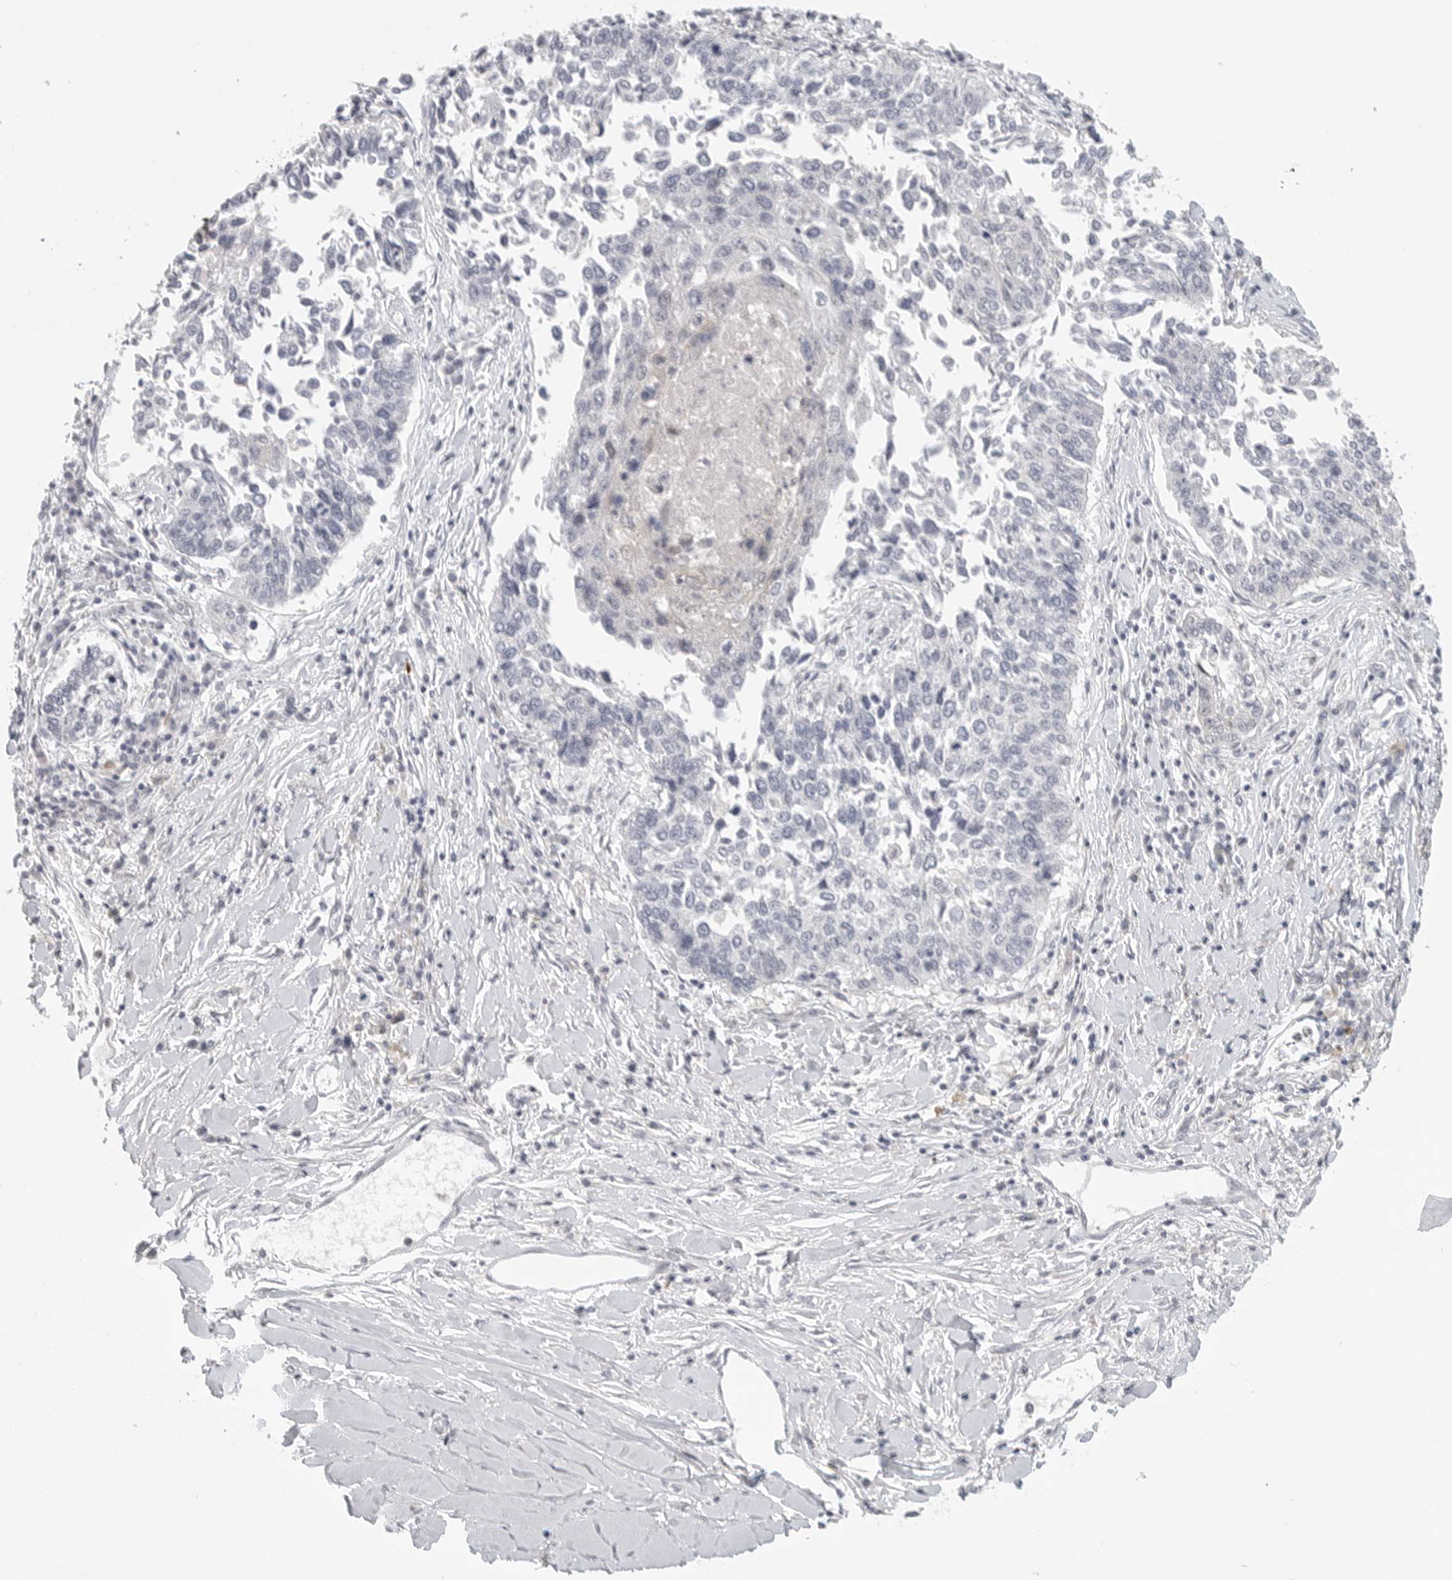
{"staining": {"intensity": "negative", "quantity": "none", "location": "none"}, "tissue": "lung cancer", "cell_type": "Tumor cells", "image_type": "cancer", "snomed": [{"axis": "morphology", "description": "Normal tissue, NOS"}, {"axis": "morphology", "description": "Squamous cell carcinoma, NOS"}, {"axis": "topography", "description": "Cartilage tissue"}, {"axis": "topography", "description": "Bronchus"}, {"axis": "topography", "description": "Lung"}, {"axis": "topography", "description": "Peripheral nerve tissue"}], "caption": "The image demonstrates no significant expression in tumor cells of squamous cell carcinoma (lung). (Stains: DAB (3,3'-diaminobenzidine) IHC with hematoxylin counter stain, Microscopy: brightfield microscopy at high magnification).", "gene": "HMGCS2", "patient": {"sex": "female", "age": 49}}